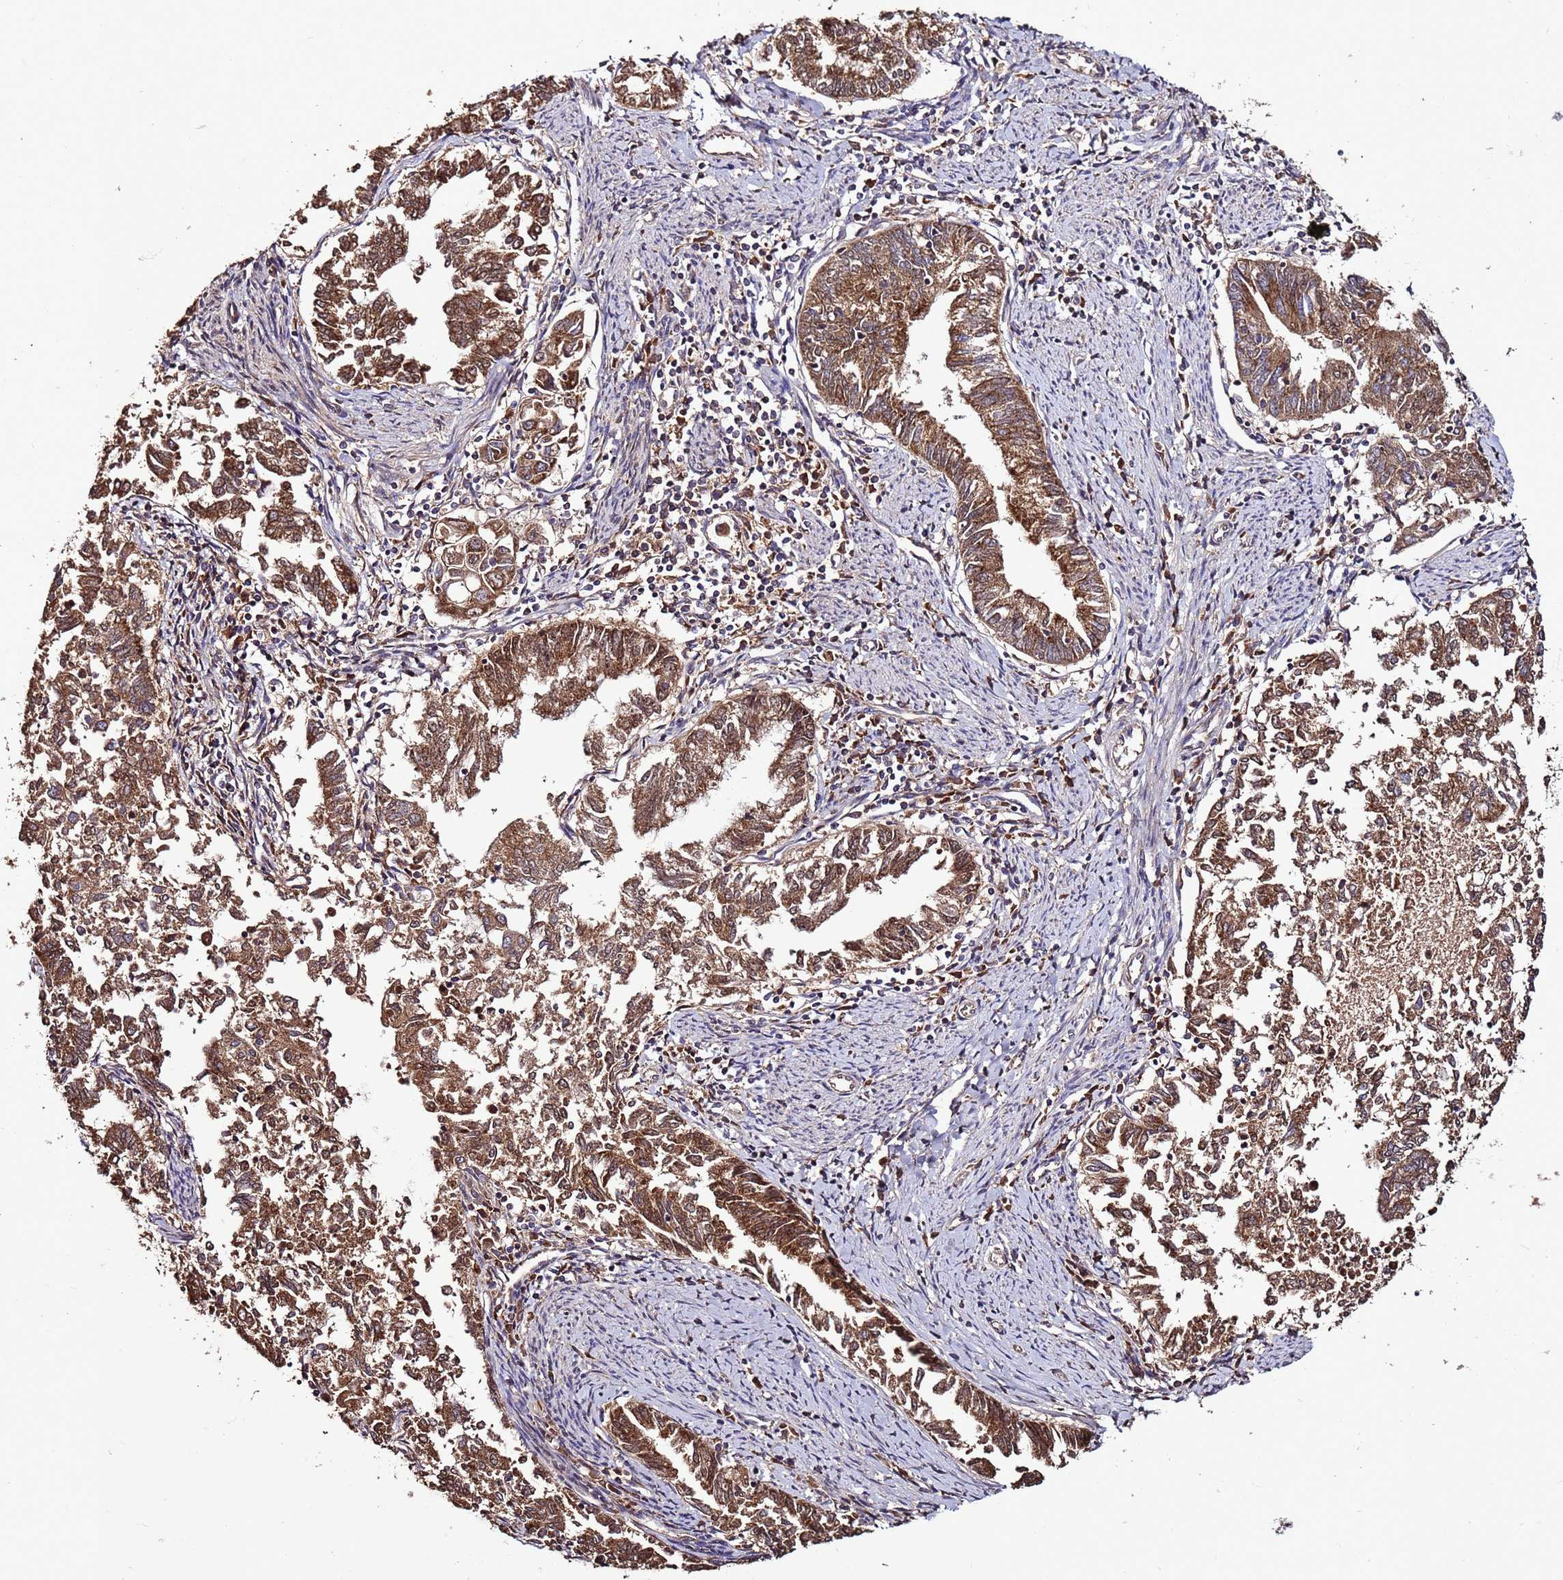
{"staining": {"intensity": "moderate", "quantity": ">75%", "location": "cytoplasmic/membranous"}, "tissue": "endometrial cancer", "cell_type": "Tumor cells", "image_type": "cancer", "snomed": [{"axis": "morphology", "description": "Adenocarcinoma, NOS"}, {"axis": "topography", "description": "Endometrium"}], "caption": "Endometrial cancer stained with DAB (3,3'-diaminobenzidine) IHC displays medium levels of moderate cytoplasmic/membranous expression in approximately >75% of tumor cells.", "gene": "RPS15A", "patient": {"sex": "female", "age": 79}}